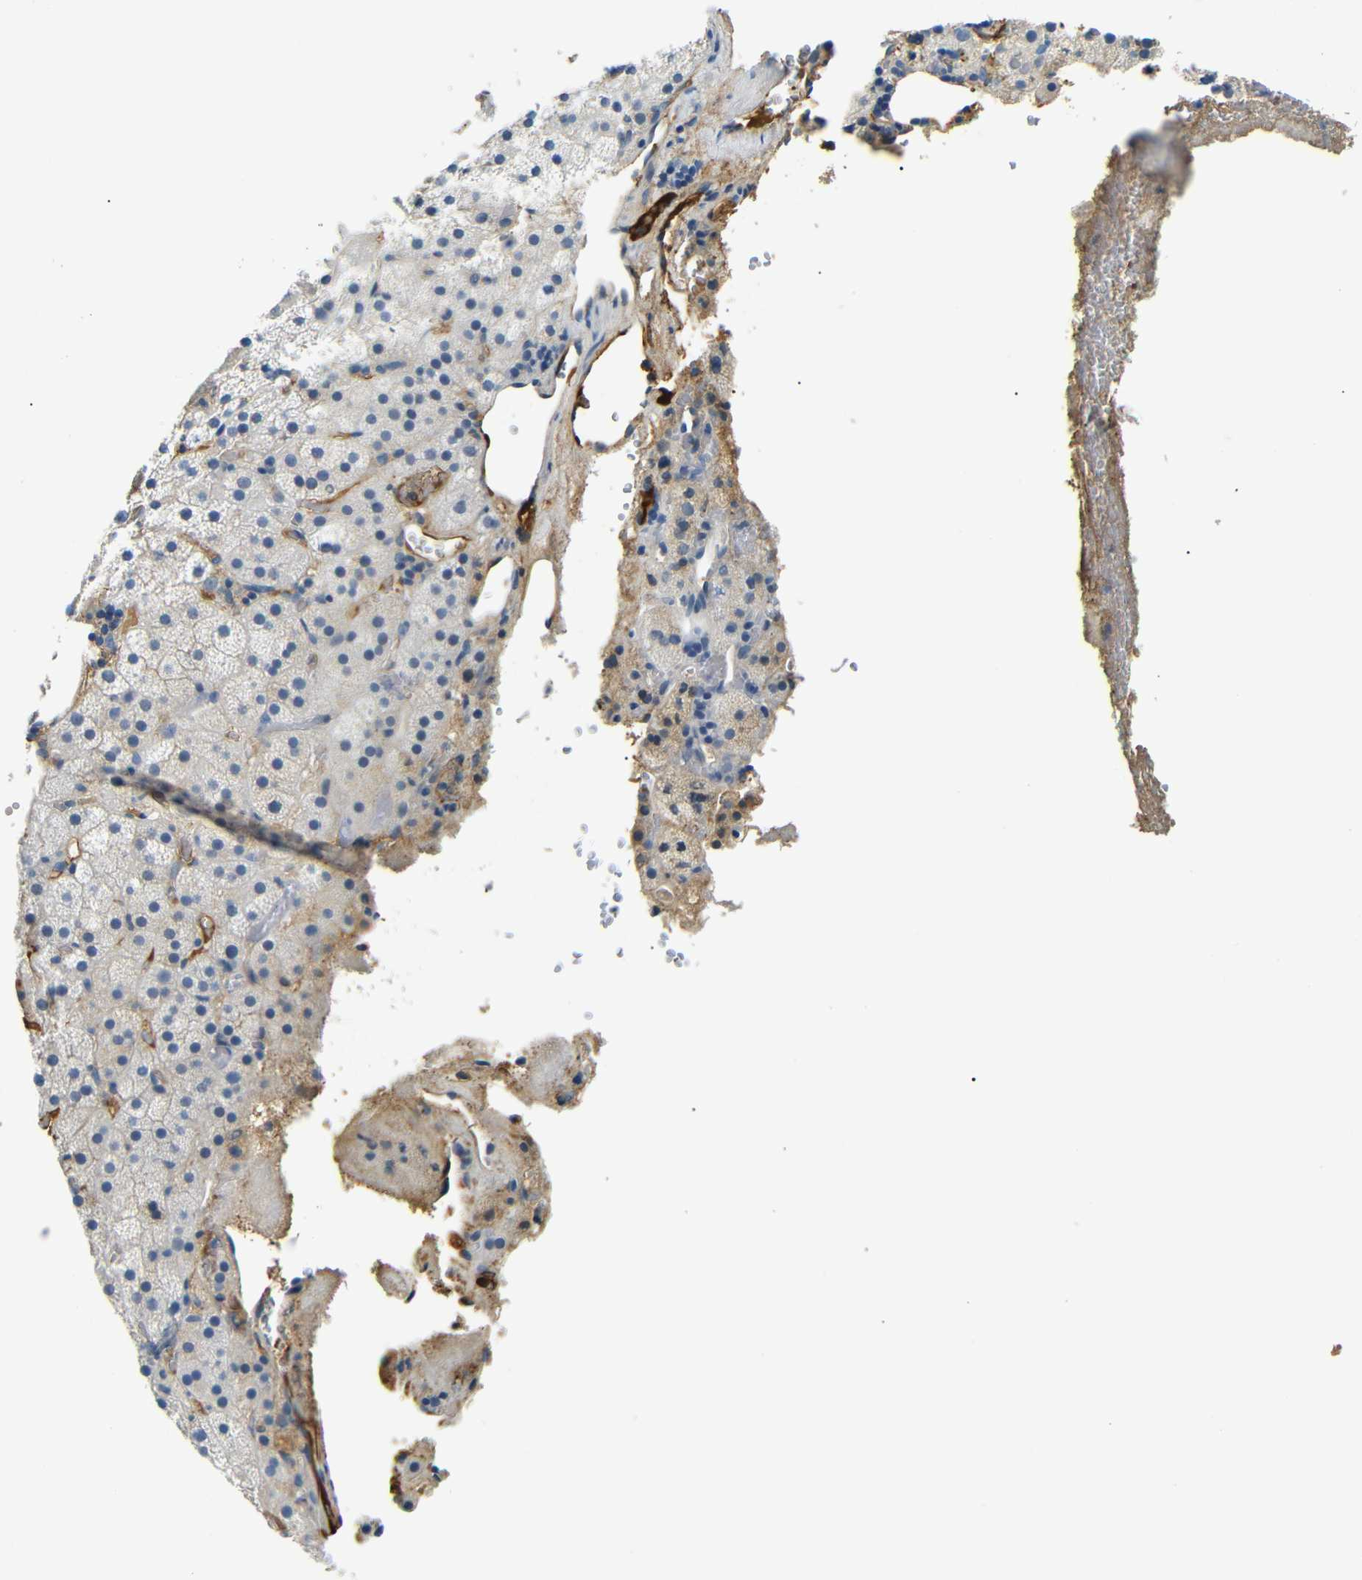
{"staining": {"intensity": "negative", "quantity": "none", "location": "none"}, "tissue": "adrenal gland", "cell_type": "Glandular cells", "image_type": "normal", "snomed": [{"axis": "morphology", "description": "Normal tissue, NOS"}, {"axis": "topography", "description": "Adrenal gland"}], "caption": "Protein analysis of benign adrenal gland shows no significant positivity in glandular cells.", "gene": "LHCGR", "patient": {"sex": "female", "age": 59}}